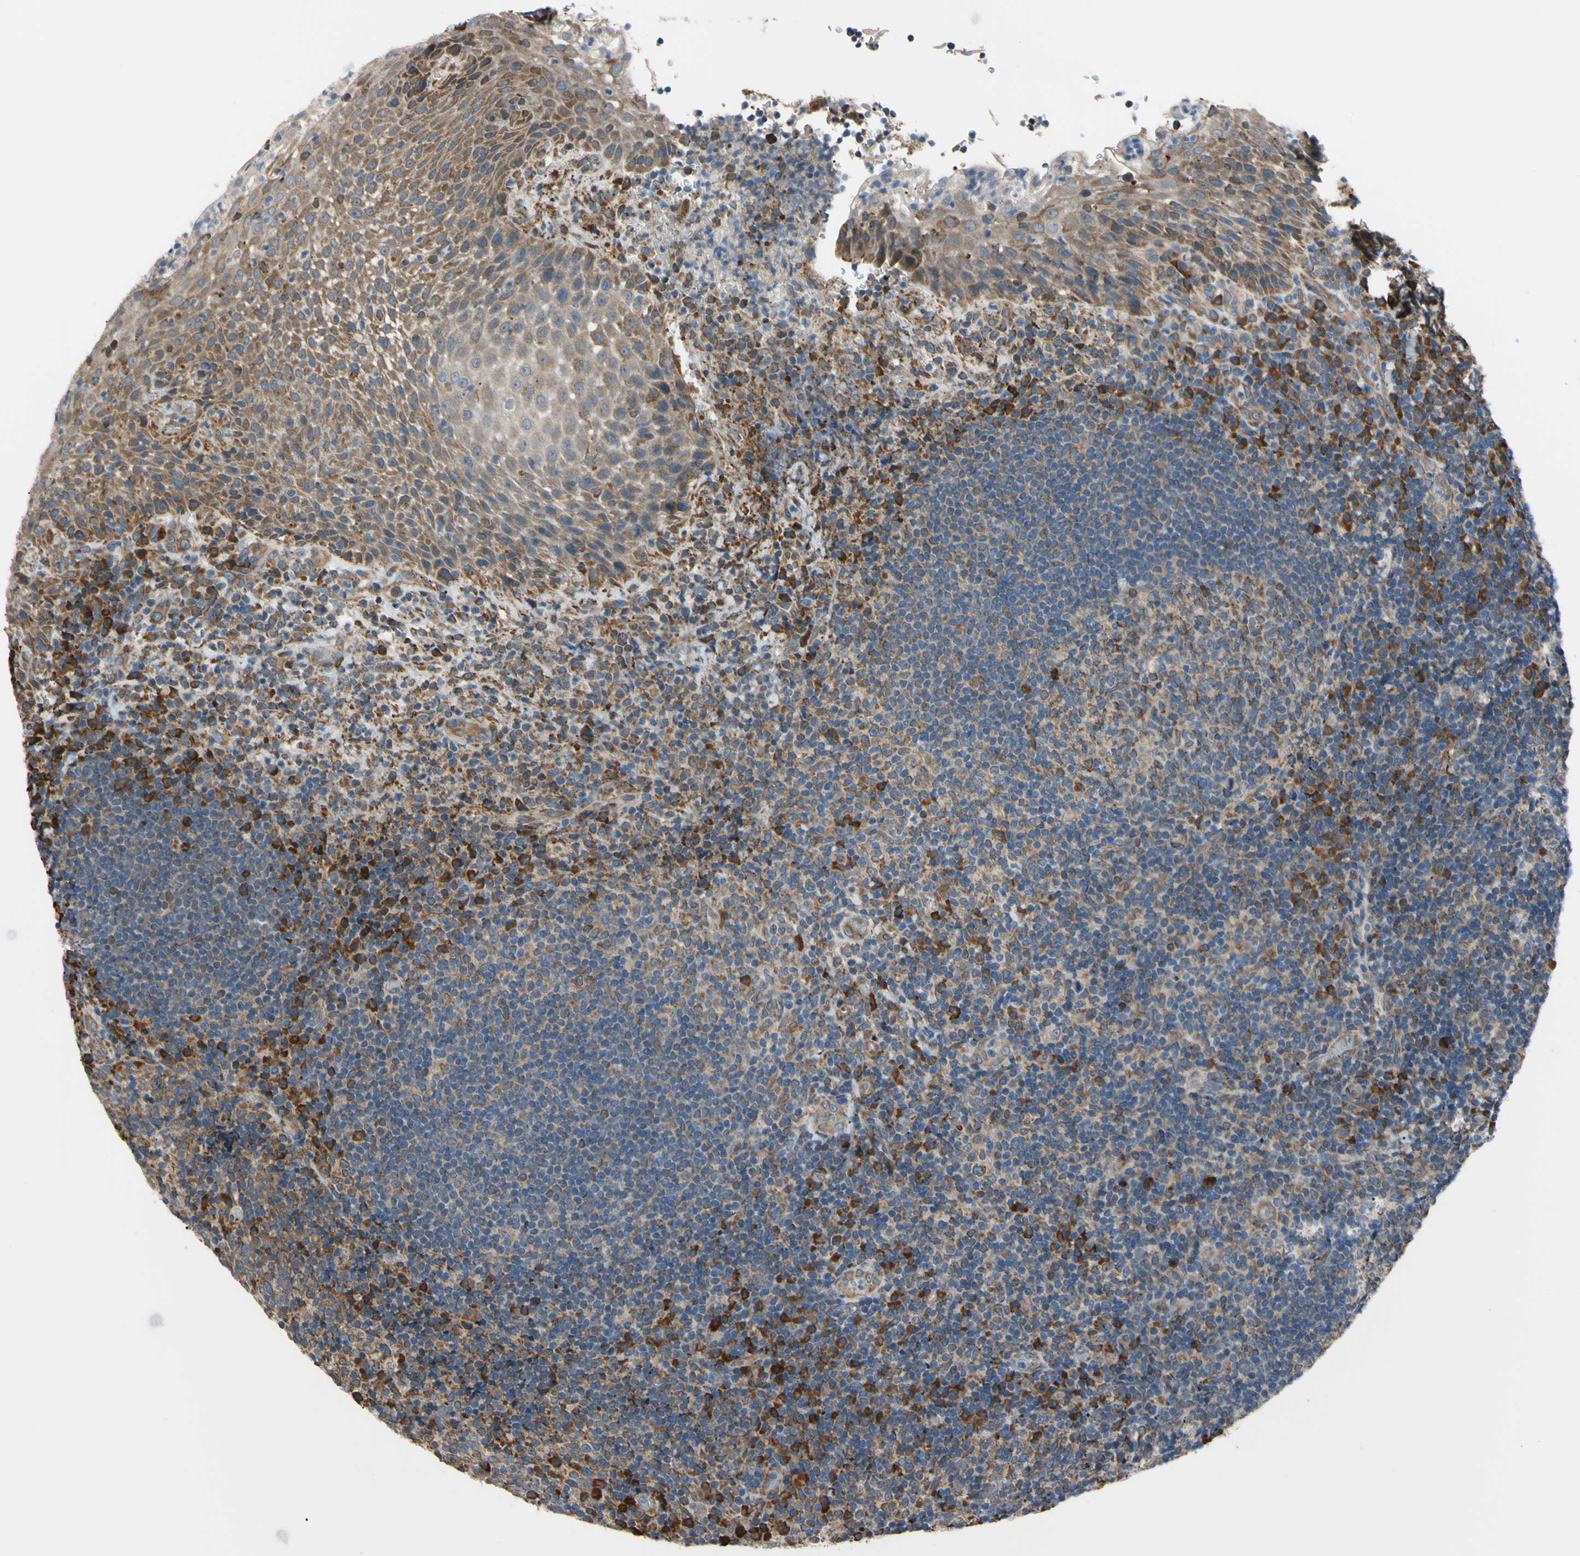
{"staining": {"intensity": "strong", "quantity": ">75%", "location": "cytoplasmic/membranous"}, "tissue": "lymphoma", "cell_type": "Tumor cells", "image_type": "cancer", "snomed": [{"axis": "morphology", "description": "Malignant lymphoma, non-Hodgkin's type, High grade"}, {"axis": "topography", "description": "Tonsil"}], "caption": "Immunohistochemistry (IHC) histopathology image of neoplastic tissue: lymphoma stained using immunohistochemistry shows high levels of strong protein expression localized specifically in the cytoplasmic/membranous of tumor cells, appearing as a cytoplasmic/membranous brown color.", "gene": "BMF", "patient": {"sex": "female", "age": 36}}